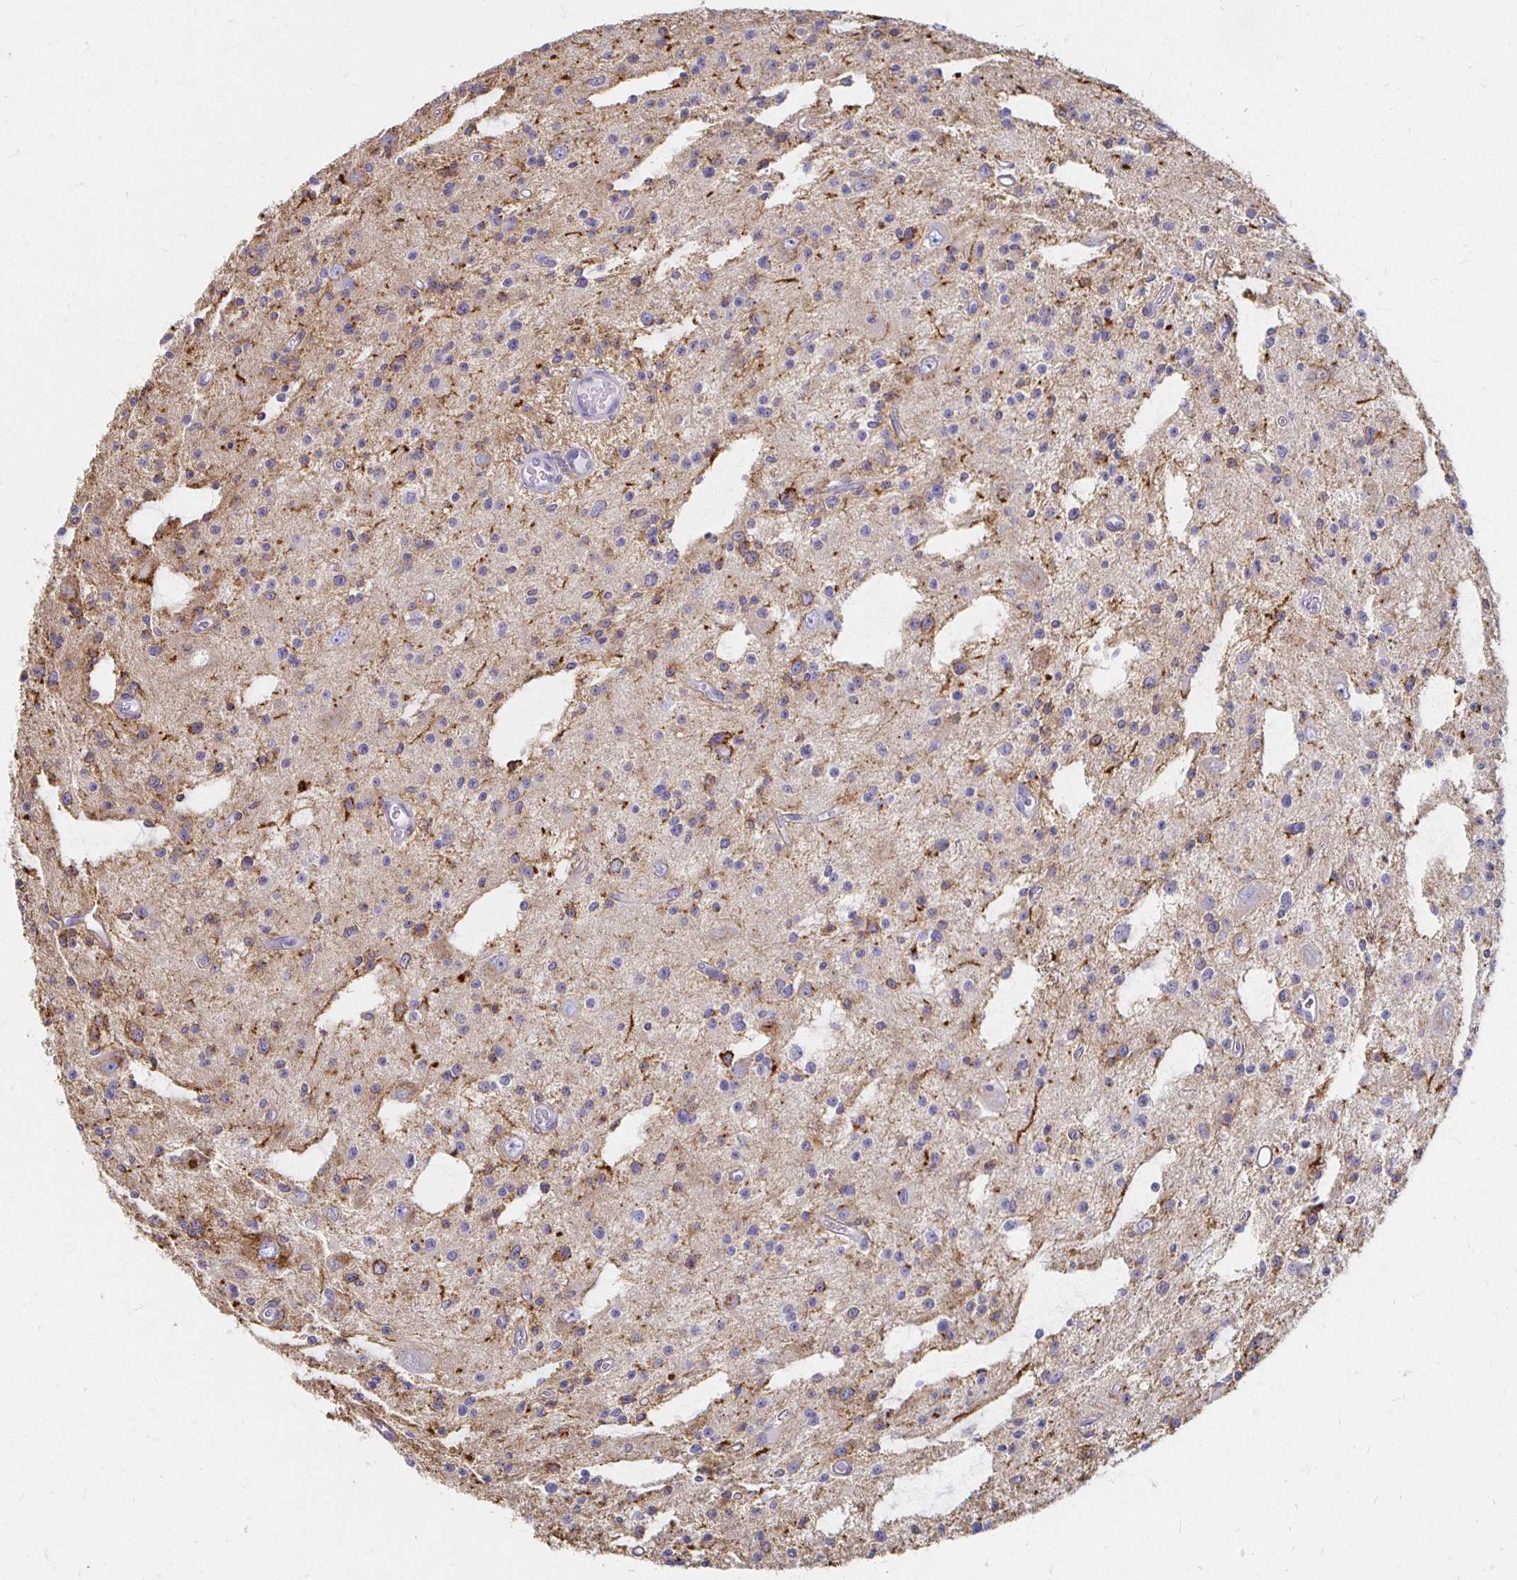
{"staining": {"intensity": "negative", "quantity": "none", "location": "none"}, "tissue": "glioma", "cell_type": "Tumor cells", "image_type": "cancer", "snomed": [{"axis": "morphology", "description": "Glioma, malignant, Low grade"}, {"axis": "topography", "description": "Brain"}], "caption": "Tumor cells show no significant protein positivity in malignant glioma (low-grade).", "gene": "TAS1R3", "patient": {"sex": "male", "age": 43}}